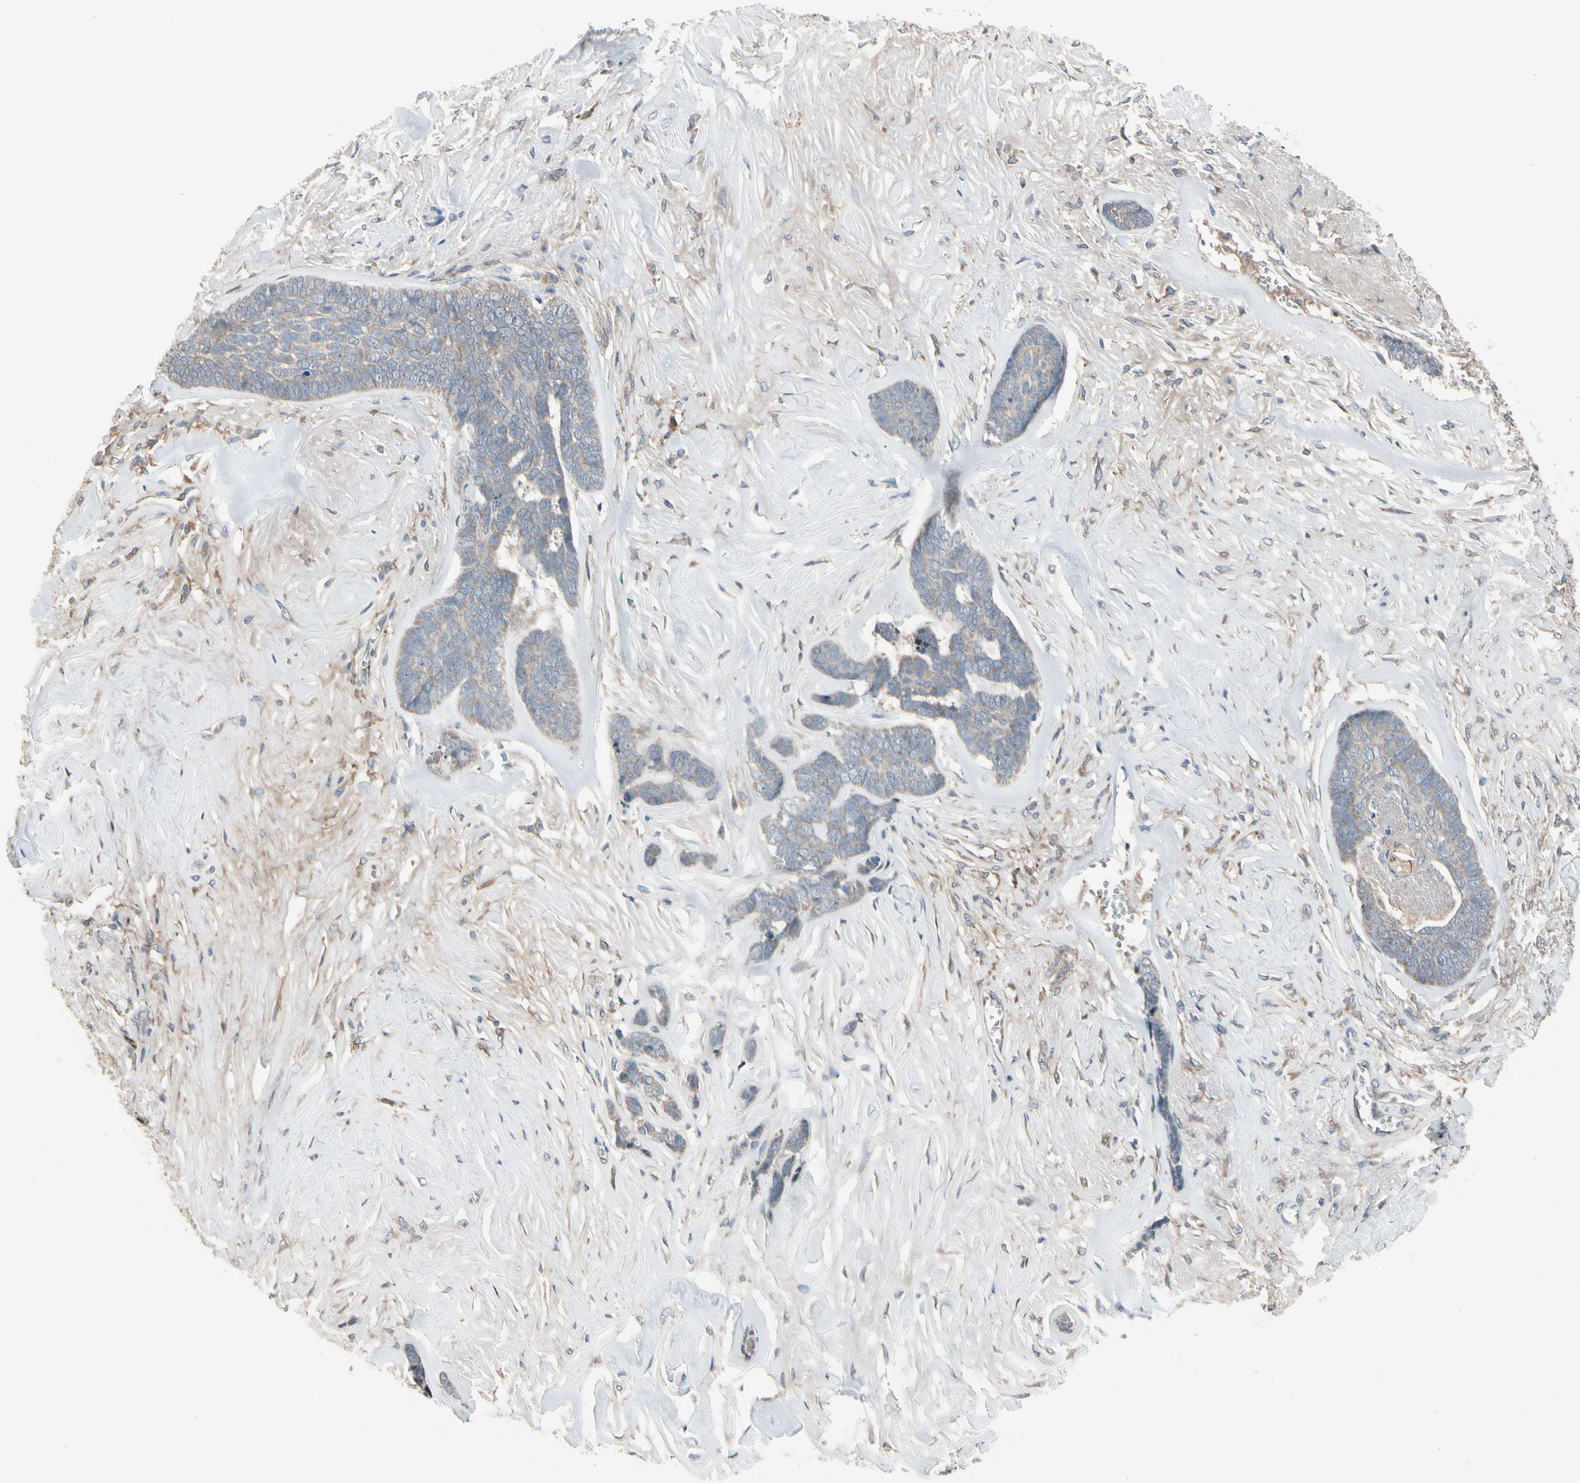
{"staining": {"intensity": "weak", "quantity": "25%-75%", "location": "cytoplasmic/membranous"}, "tissue": "skin cancer", "cell_type": "Tumor cells", "image_type": "cancer", "snomed": [{"axis": "morphology", "description": "Basal cell carcinoma"}, {"axis": "topography", "description": "Skin"}], "caption": "IHC micrograph of neoplastic tissue: human basal cell carcinoma (skin) stained using IHC shows low levels of weak protein expression localized specifically in the cytoplasmic/membranous of tumor cells, appearing as a cytoplasmic/membranous brown color.", "gene": "SNX29", "patient": {"sex": "male", "age": 84}}